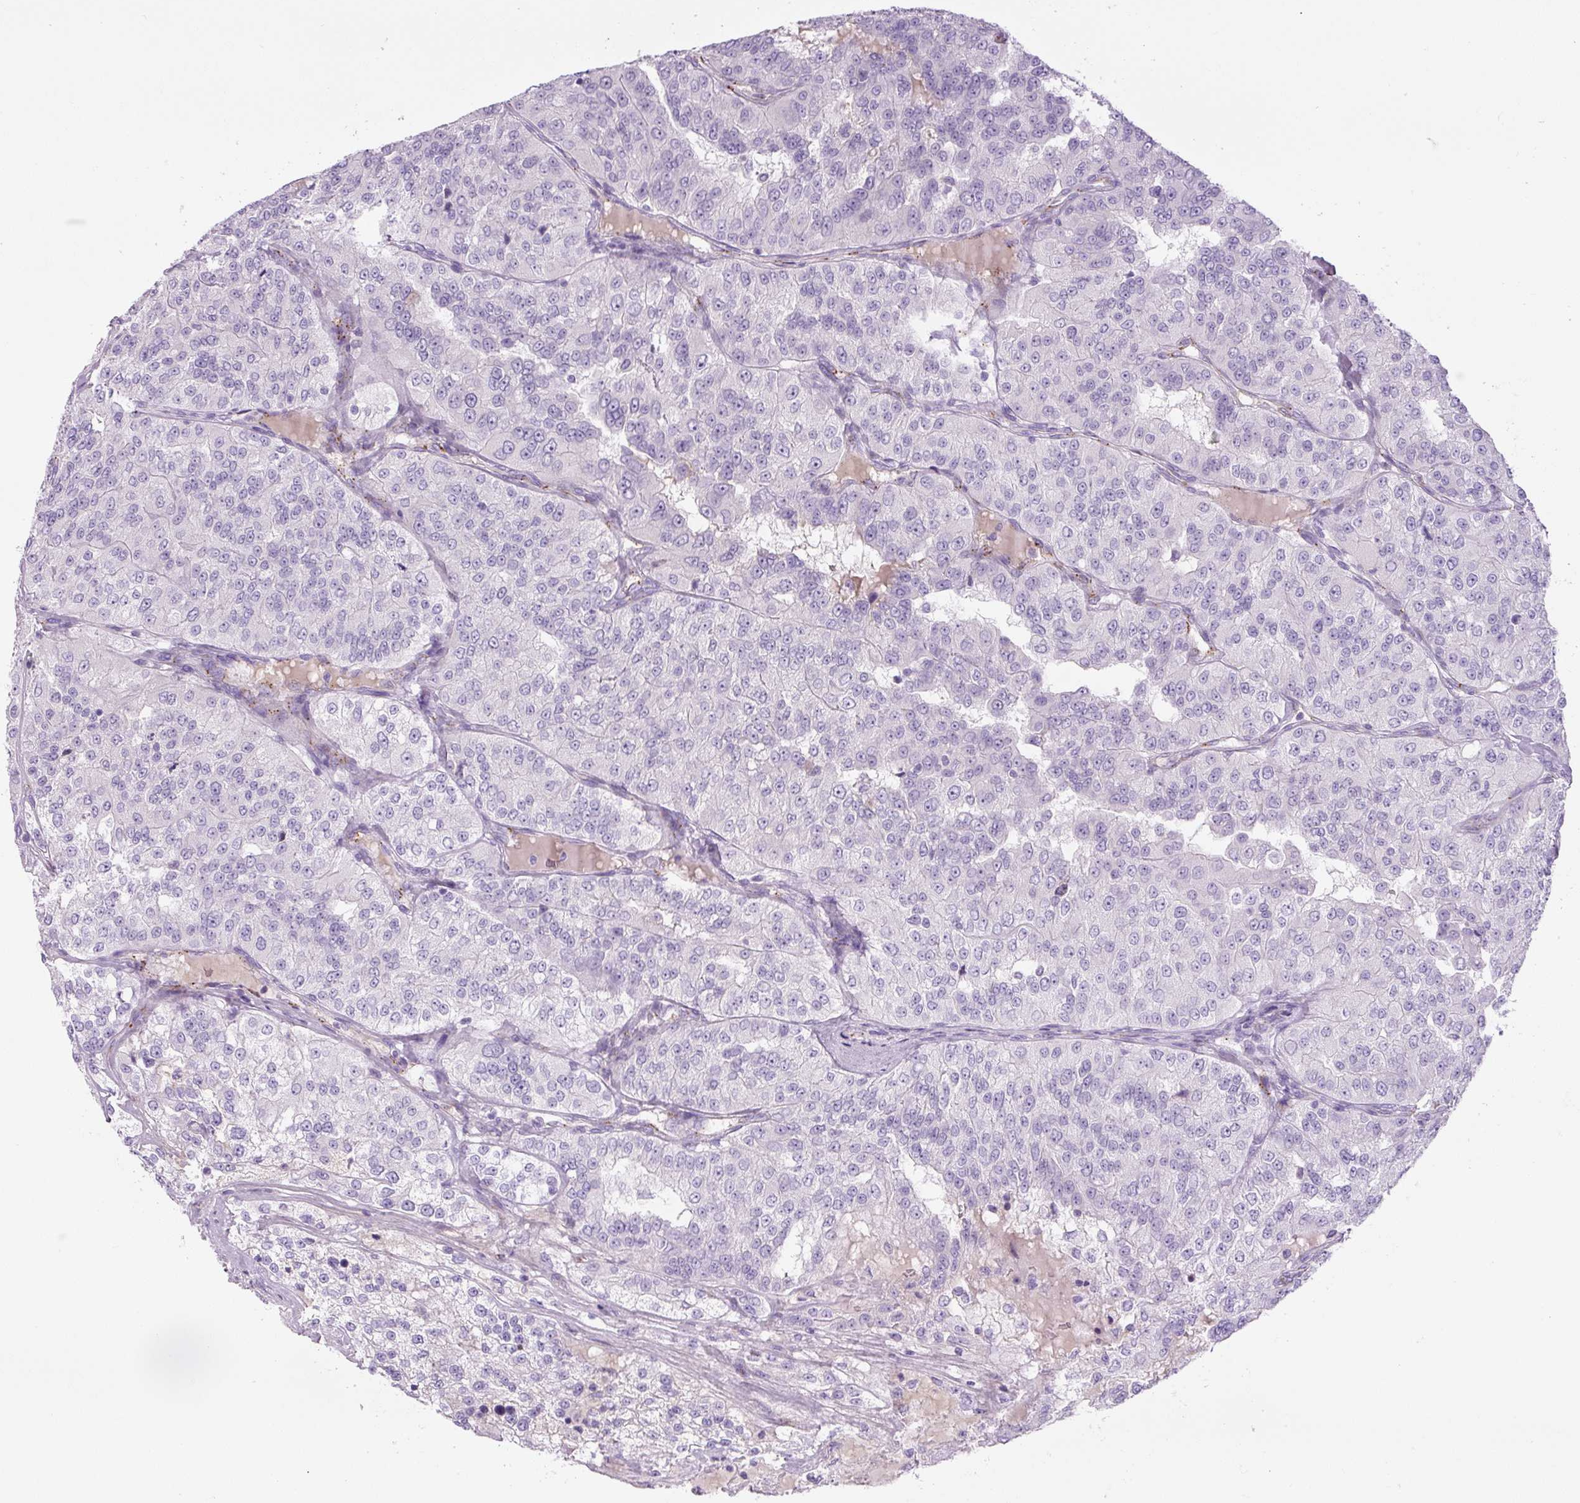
{"staining": {"intensity": "negative", "quantity": "none", "location": "none"}, "tissue": "renal cancer", "cell_type": "Tumor cells", "image_type": "cancer", "snomed": [{"axis": "morphology", "description": "Adenocarcinoma, NOS"}, {"axis": "topography", "description": "Kidney"}], "caption": "This is a photomicrograph of immunohistochemistry (IHC) staining of adenocarcinoma (renal), which shows no expression in tumor cells. Nuclei are stained in blue.", "gene": "RSPO4", "patient": {"sex": "female", "age": 63}}